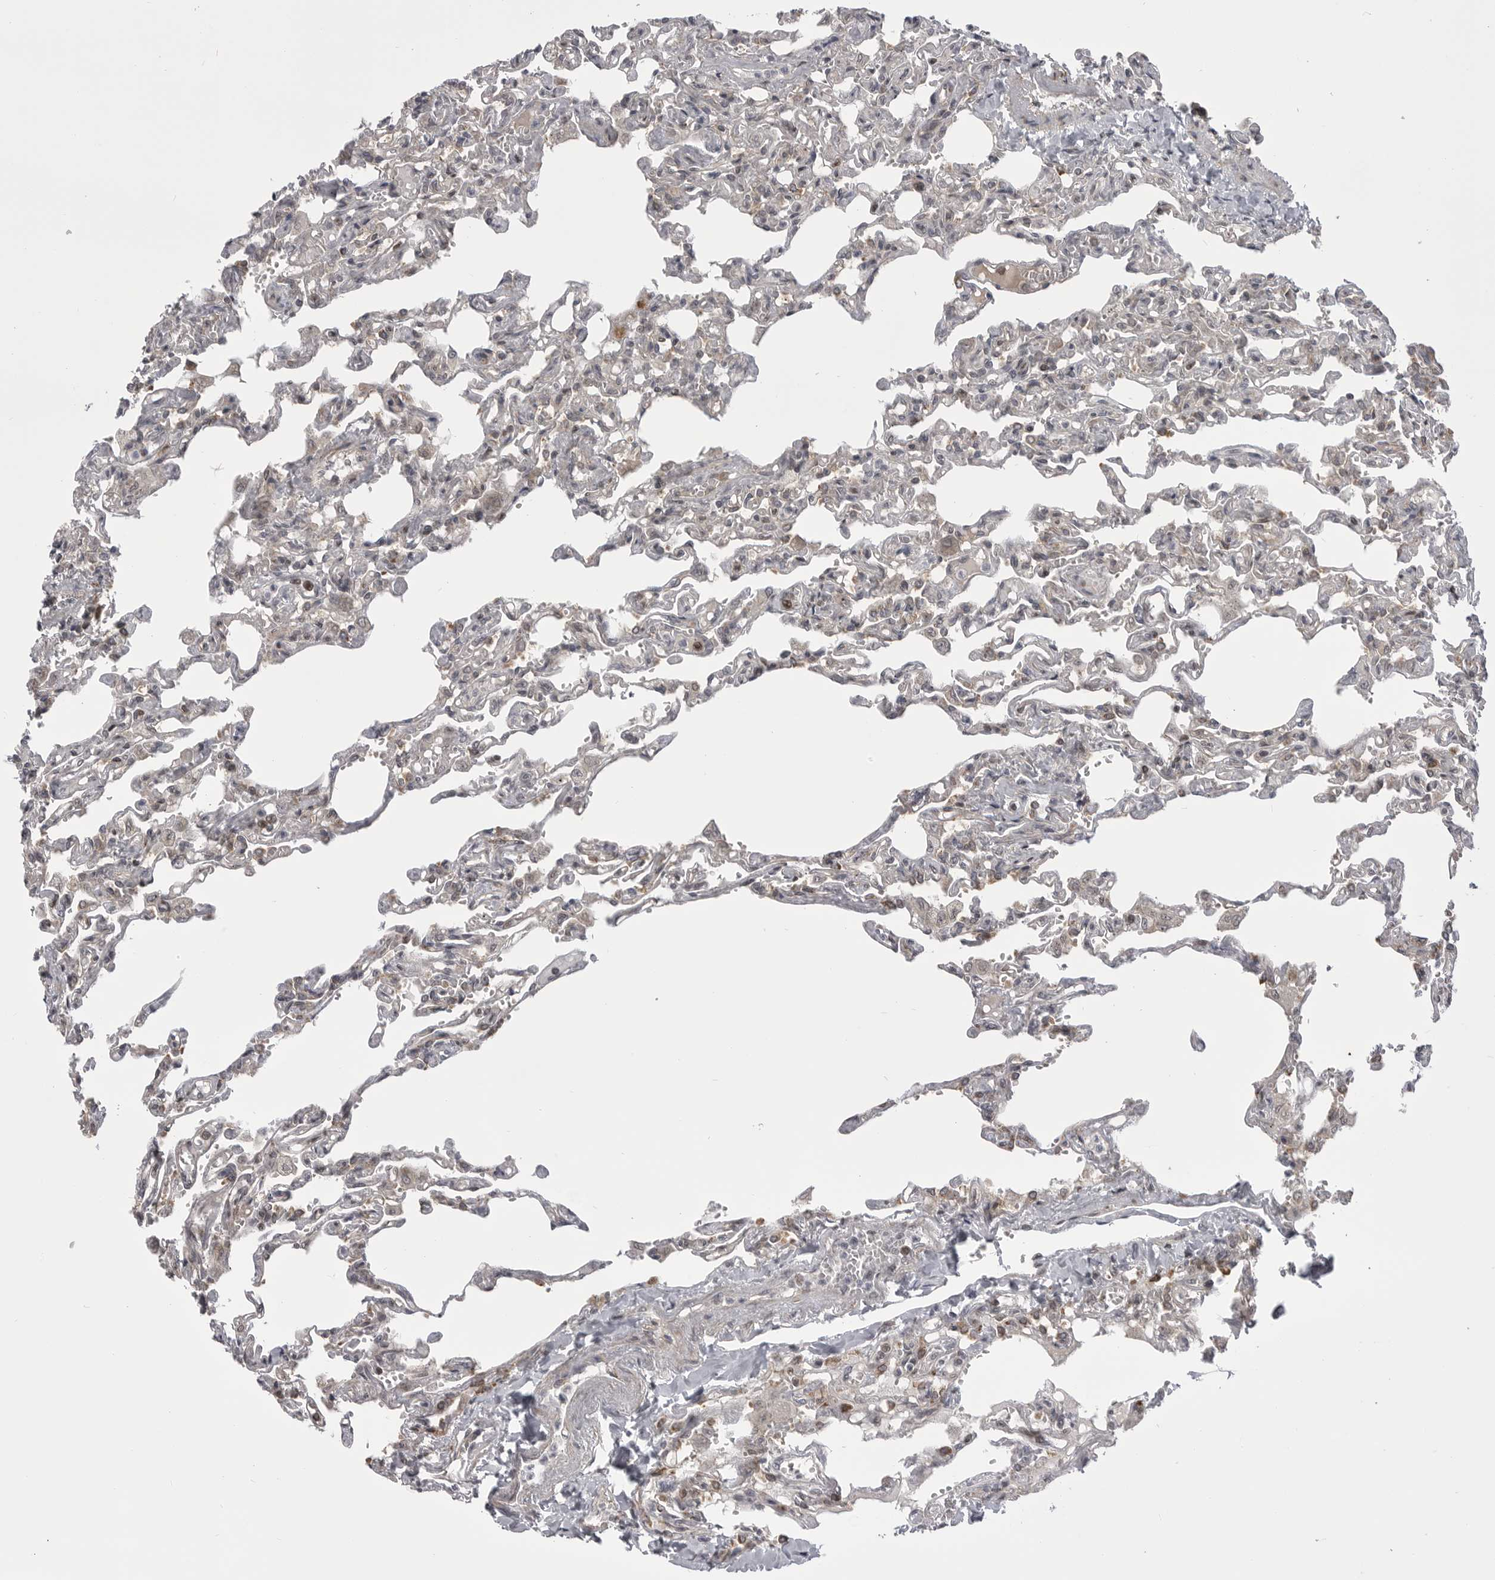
{"staining": {"intensity": "moderate", "quantity": "<25%", "location": "cytoplasmic/membranous"}, "tissue": "lung", "cell_type": "Alveolar cells", "image_type": "normal", "snomed": [{"axis": "morphology", "description": "Normal tissue, NOS"}, {"axis": "topography", "description": "Lung"}], "caption": "A low amount of moderate cytoplasmic/membranous expression is identified in about <25% of alveolar cells in normal lung.", "gene": "TMPRSS11F", "patient": {"sex": "male", "age": 21}}